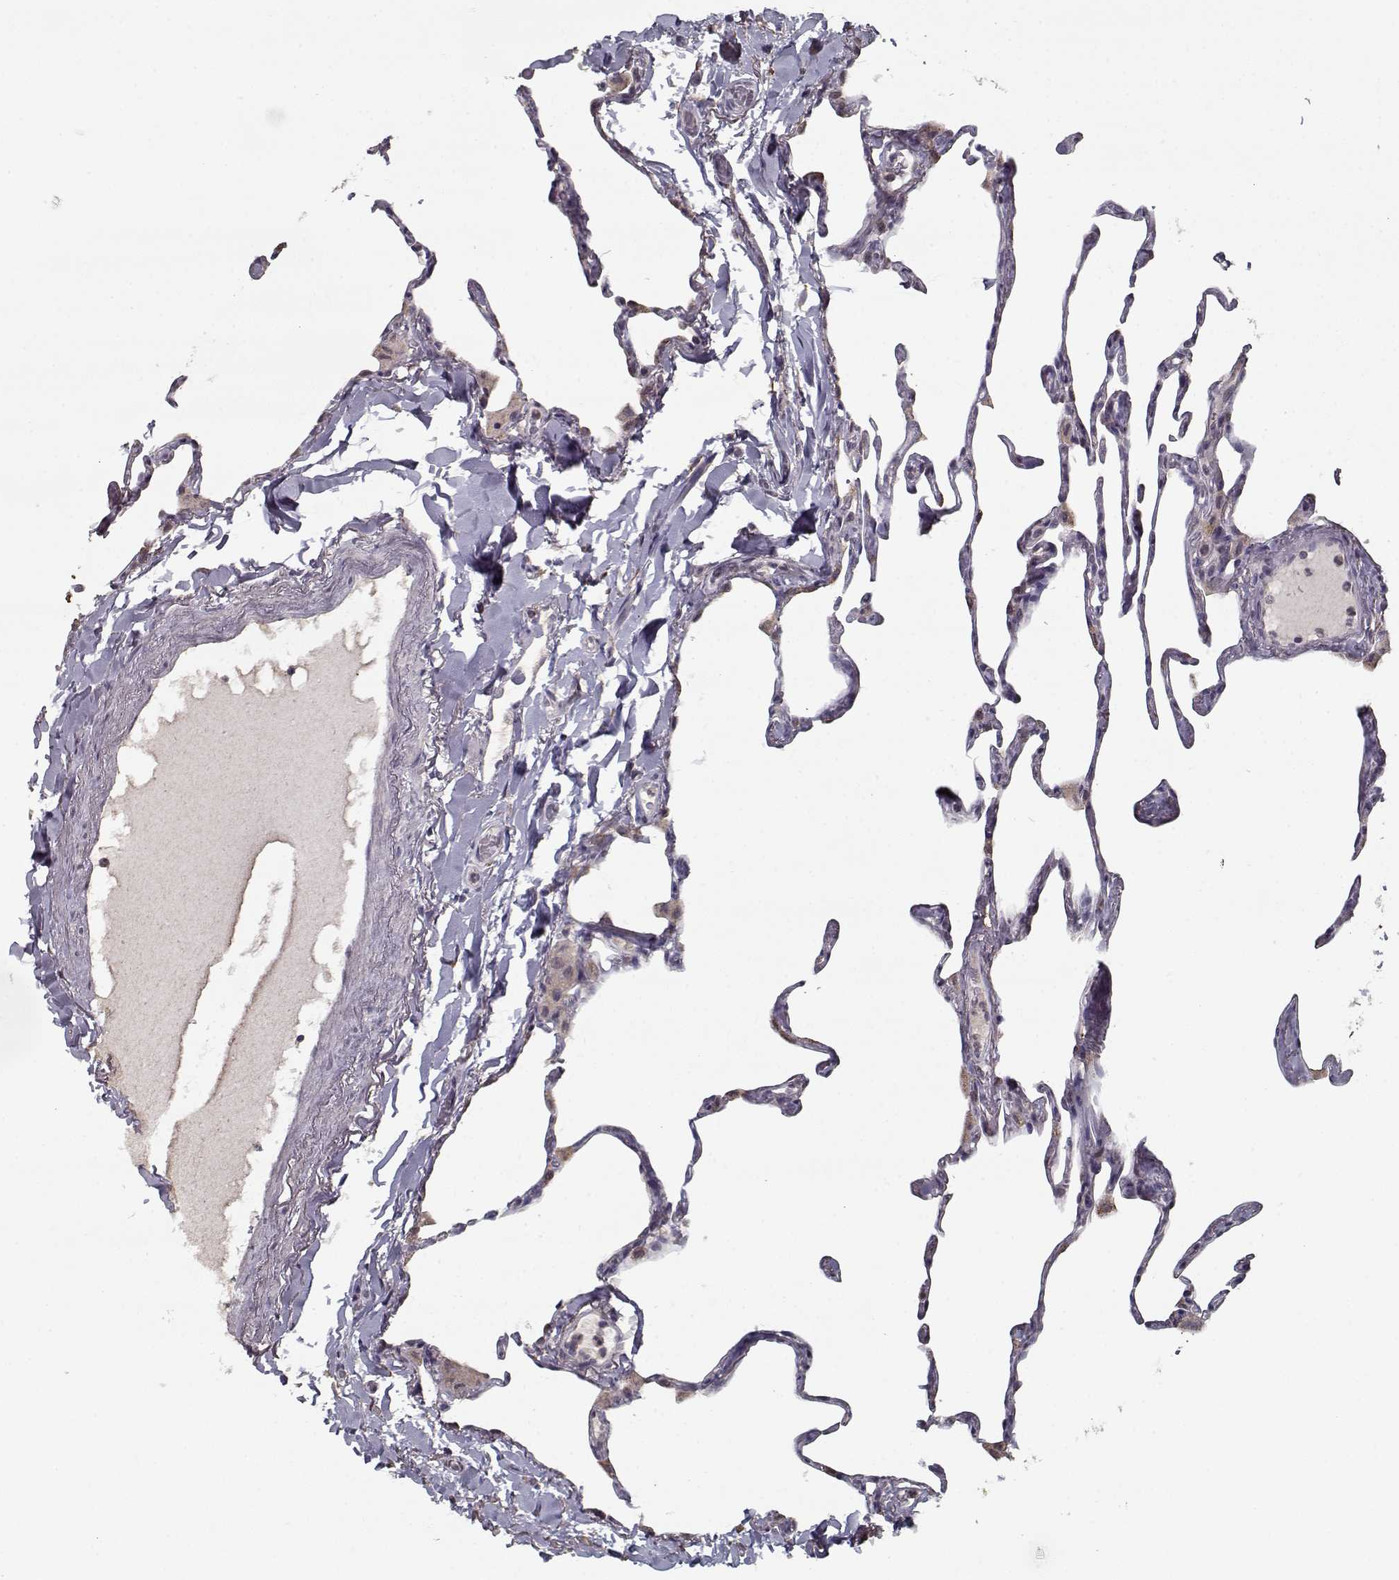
{"staining": {"intensity": "negative", "quantity": "none", "location": "none"}, "tissue": "lung", "cell_type": "Alveolar cells", "image_type": "normal", "snomed": [{"axis": "morphology", "description": "Normal tissue, NOS"}, {"axis": "topography", "description": "Lung"}], "caption": "Immunohistochemistry of normal lung demonstrates no expression in alveolar cells.", "gene": "LAMA2", "patient": {"sex": "male", "age": 65}}